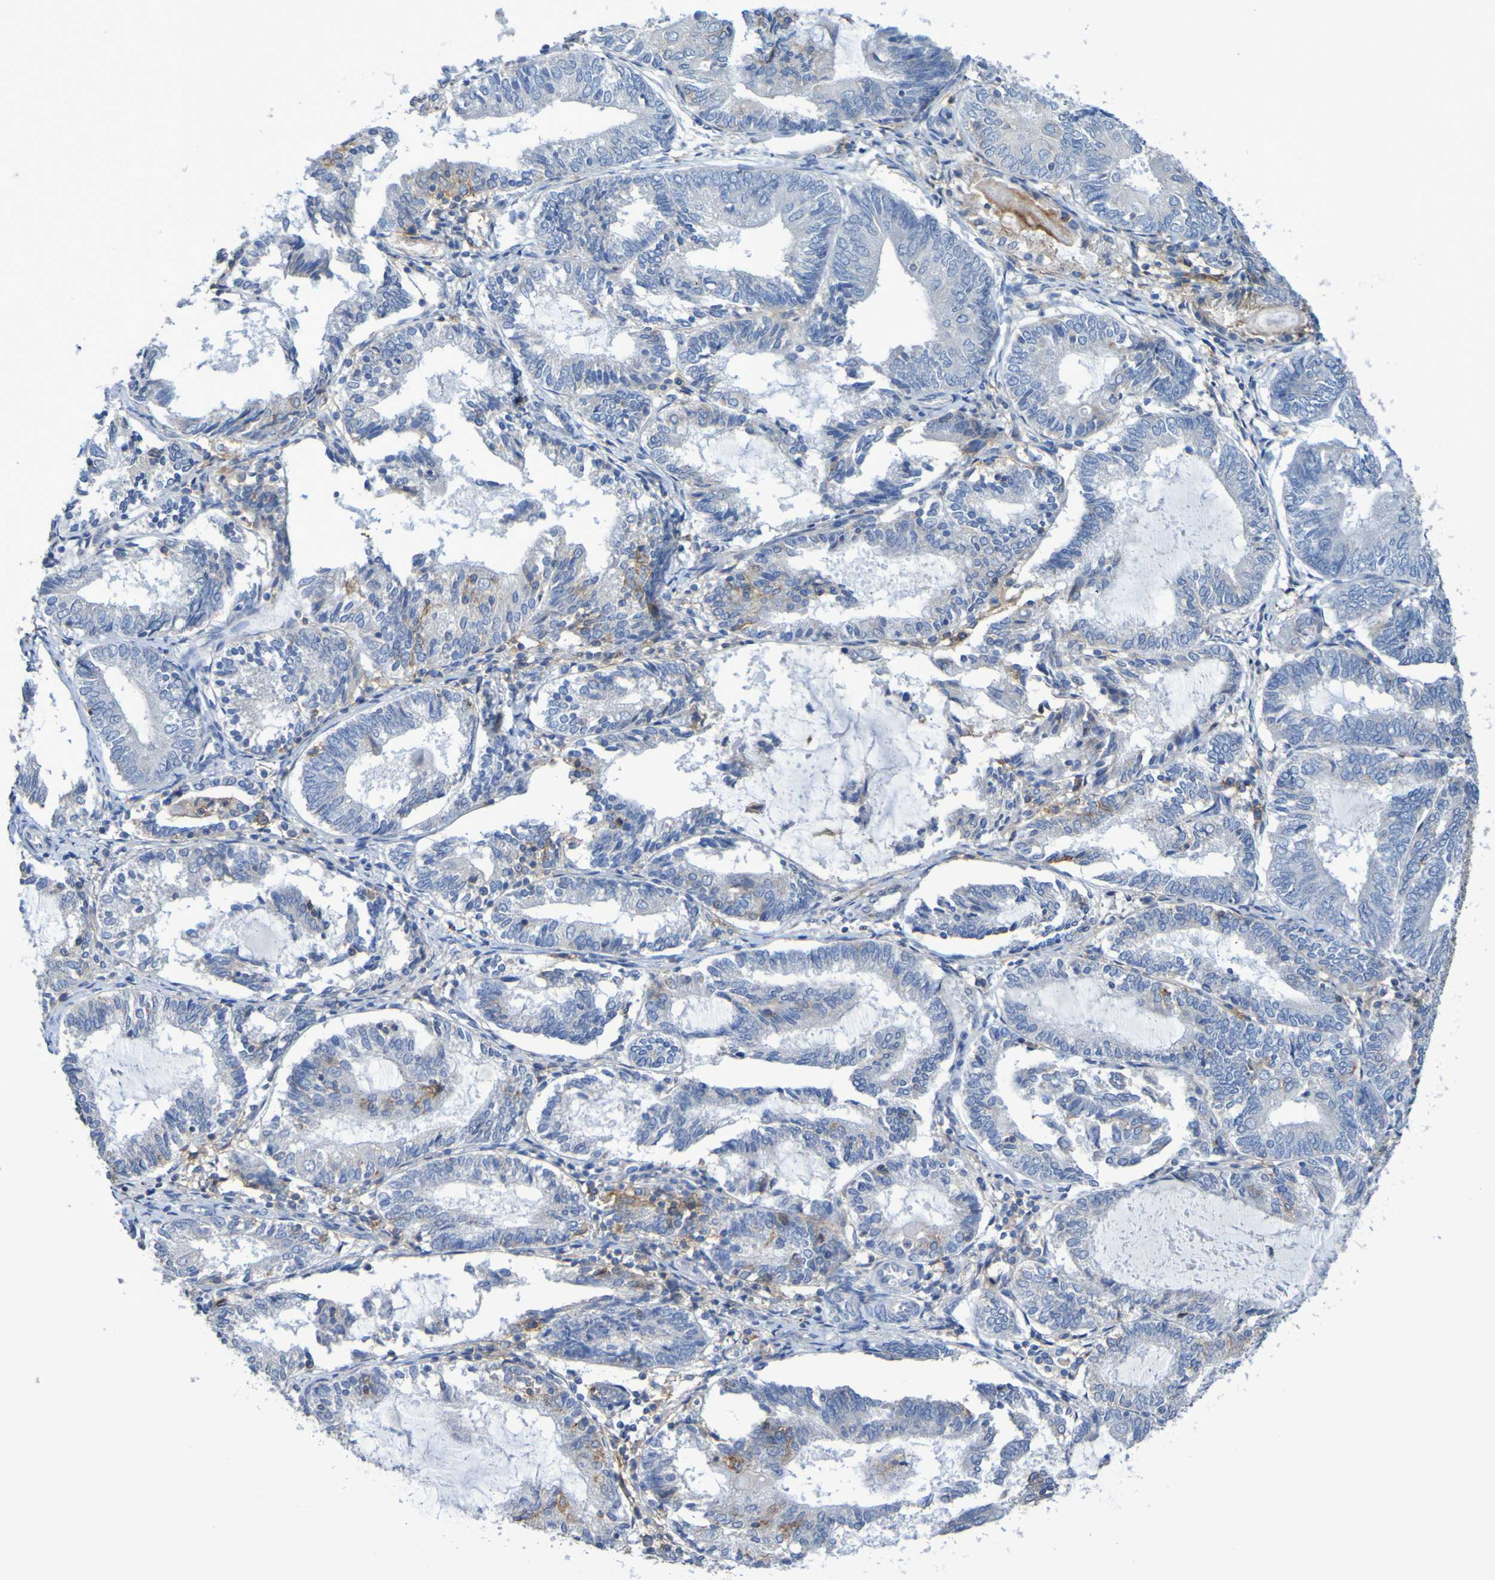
{"staining": {"intensity": "weak", "quantity": "25%-75%", "location": "cytoplasmic/membranous"}, "tissue": "endometrial cancer", "cell_type": "Tumor cells", "image_type": "cancer", "snomed": [{"axis": "morphology", "description": "Adenocarcinoma, NOS"}, {"axis": "topography", "description": "Endometrium"}], "caption": "The histopathology image displays a brown stain indicating the presence of a protein in the cytoplasmic/membranous of tumor cells in endometrial adenocarcinoma.", "gene": "SLC3A2", "patient": {"sex": "female", "age": 81}}